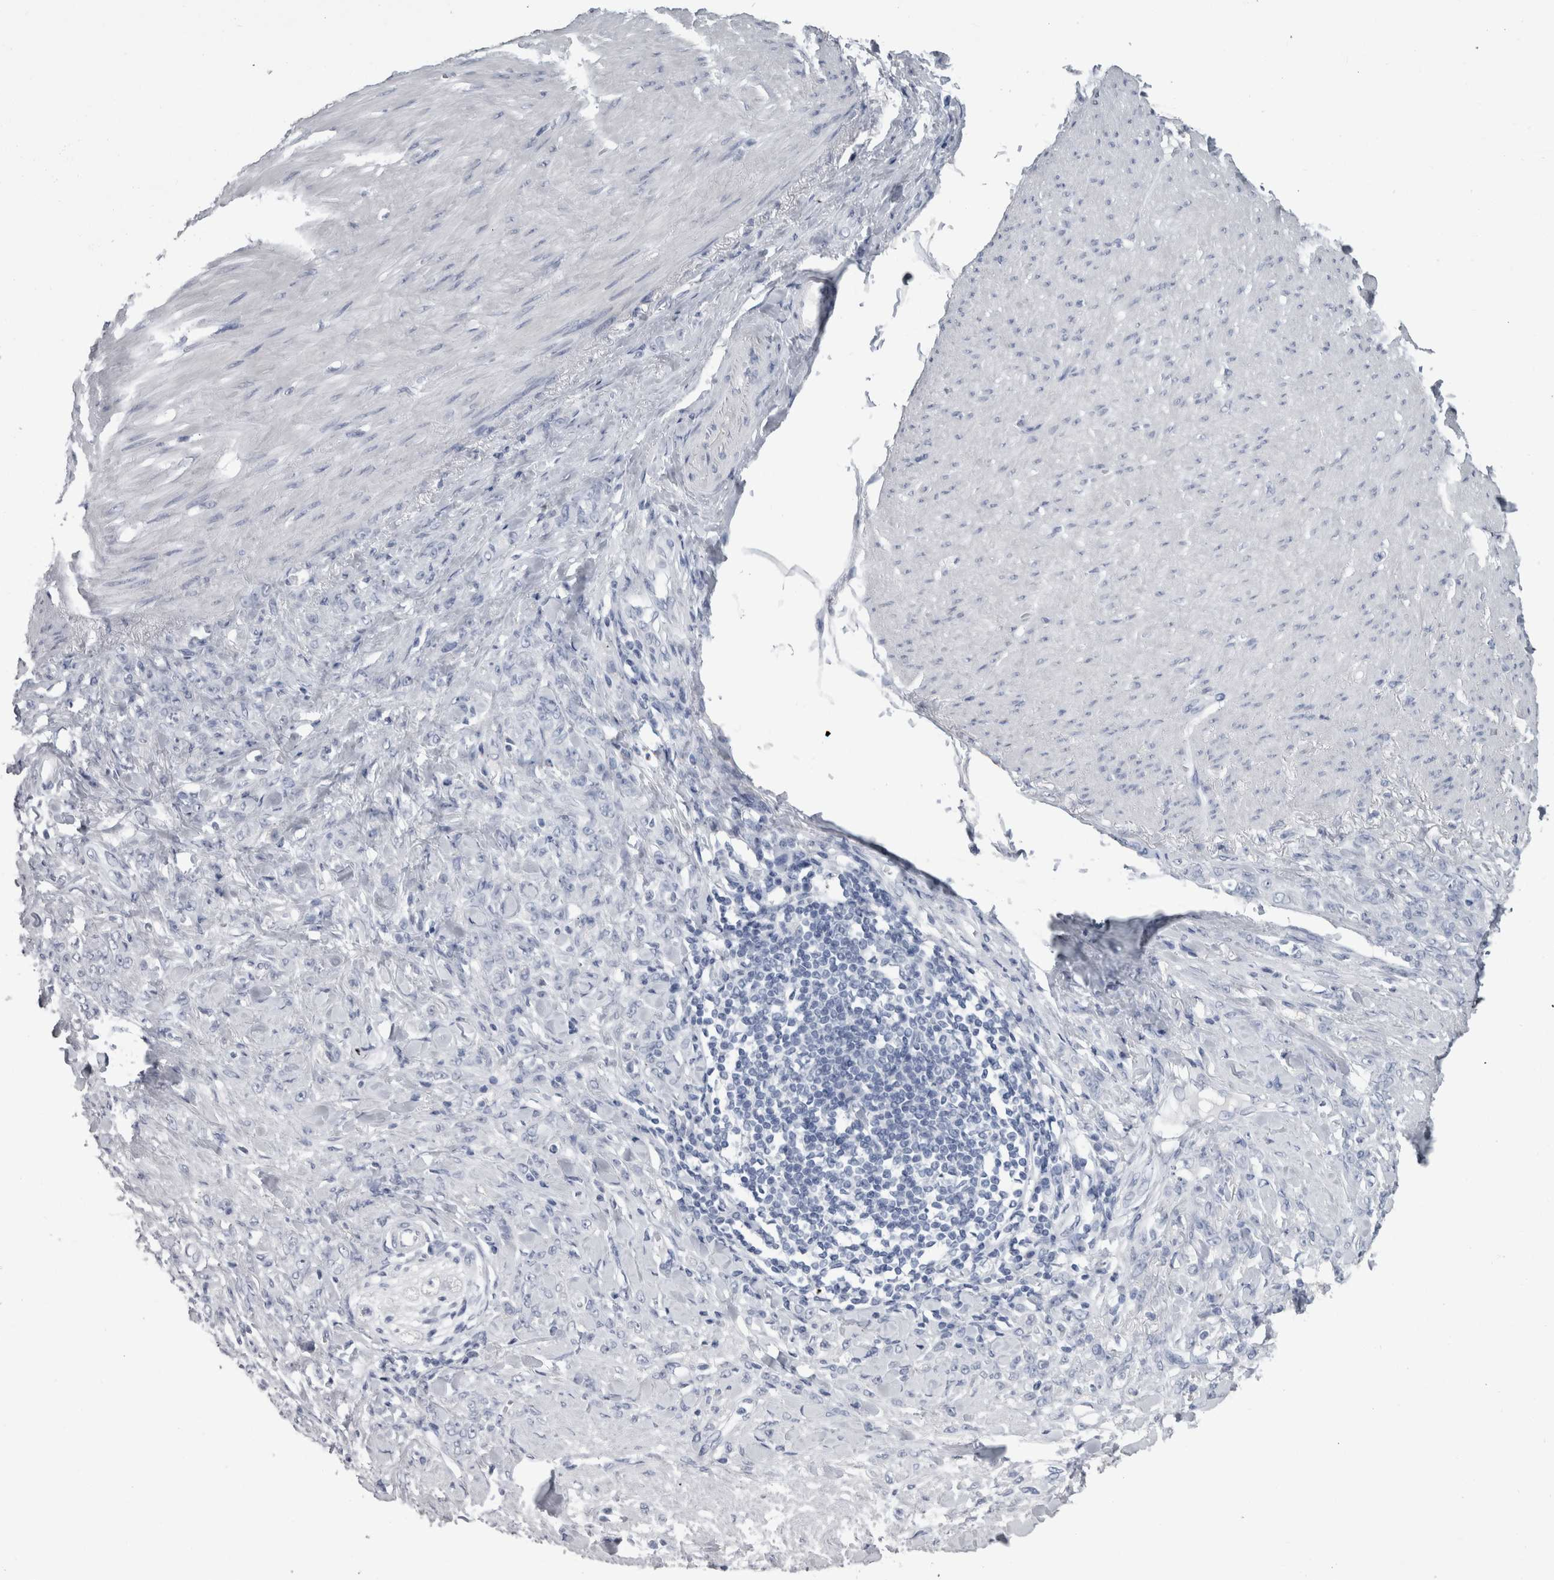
{"staining": {"intensity": "negative", "quantity": "none", "location": "none"}, "tissue": "stomach cancer", "cell_type": "Tumor cells", "image_type": "cancer", "snomed": [{"axis": "morphology", "description": "Adenocarcinoma, NOS"}, {"axis": "topography", "description": "Stomach"}], "caption": "This is an immunohistochemistry histopathology image of human stomach cancer. There is no positivity in tumor cells.", "gene": "PTH", "patient": {"sex": "male", "age": 82}}